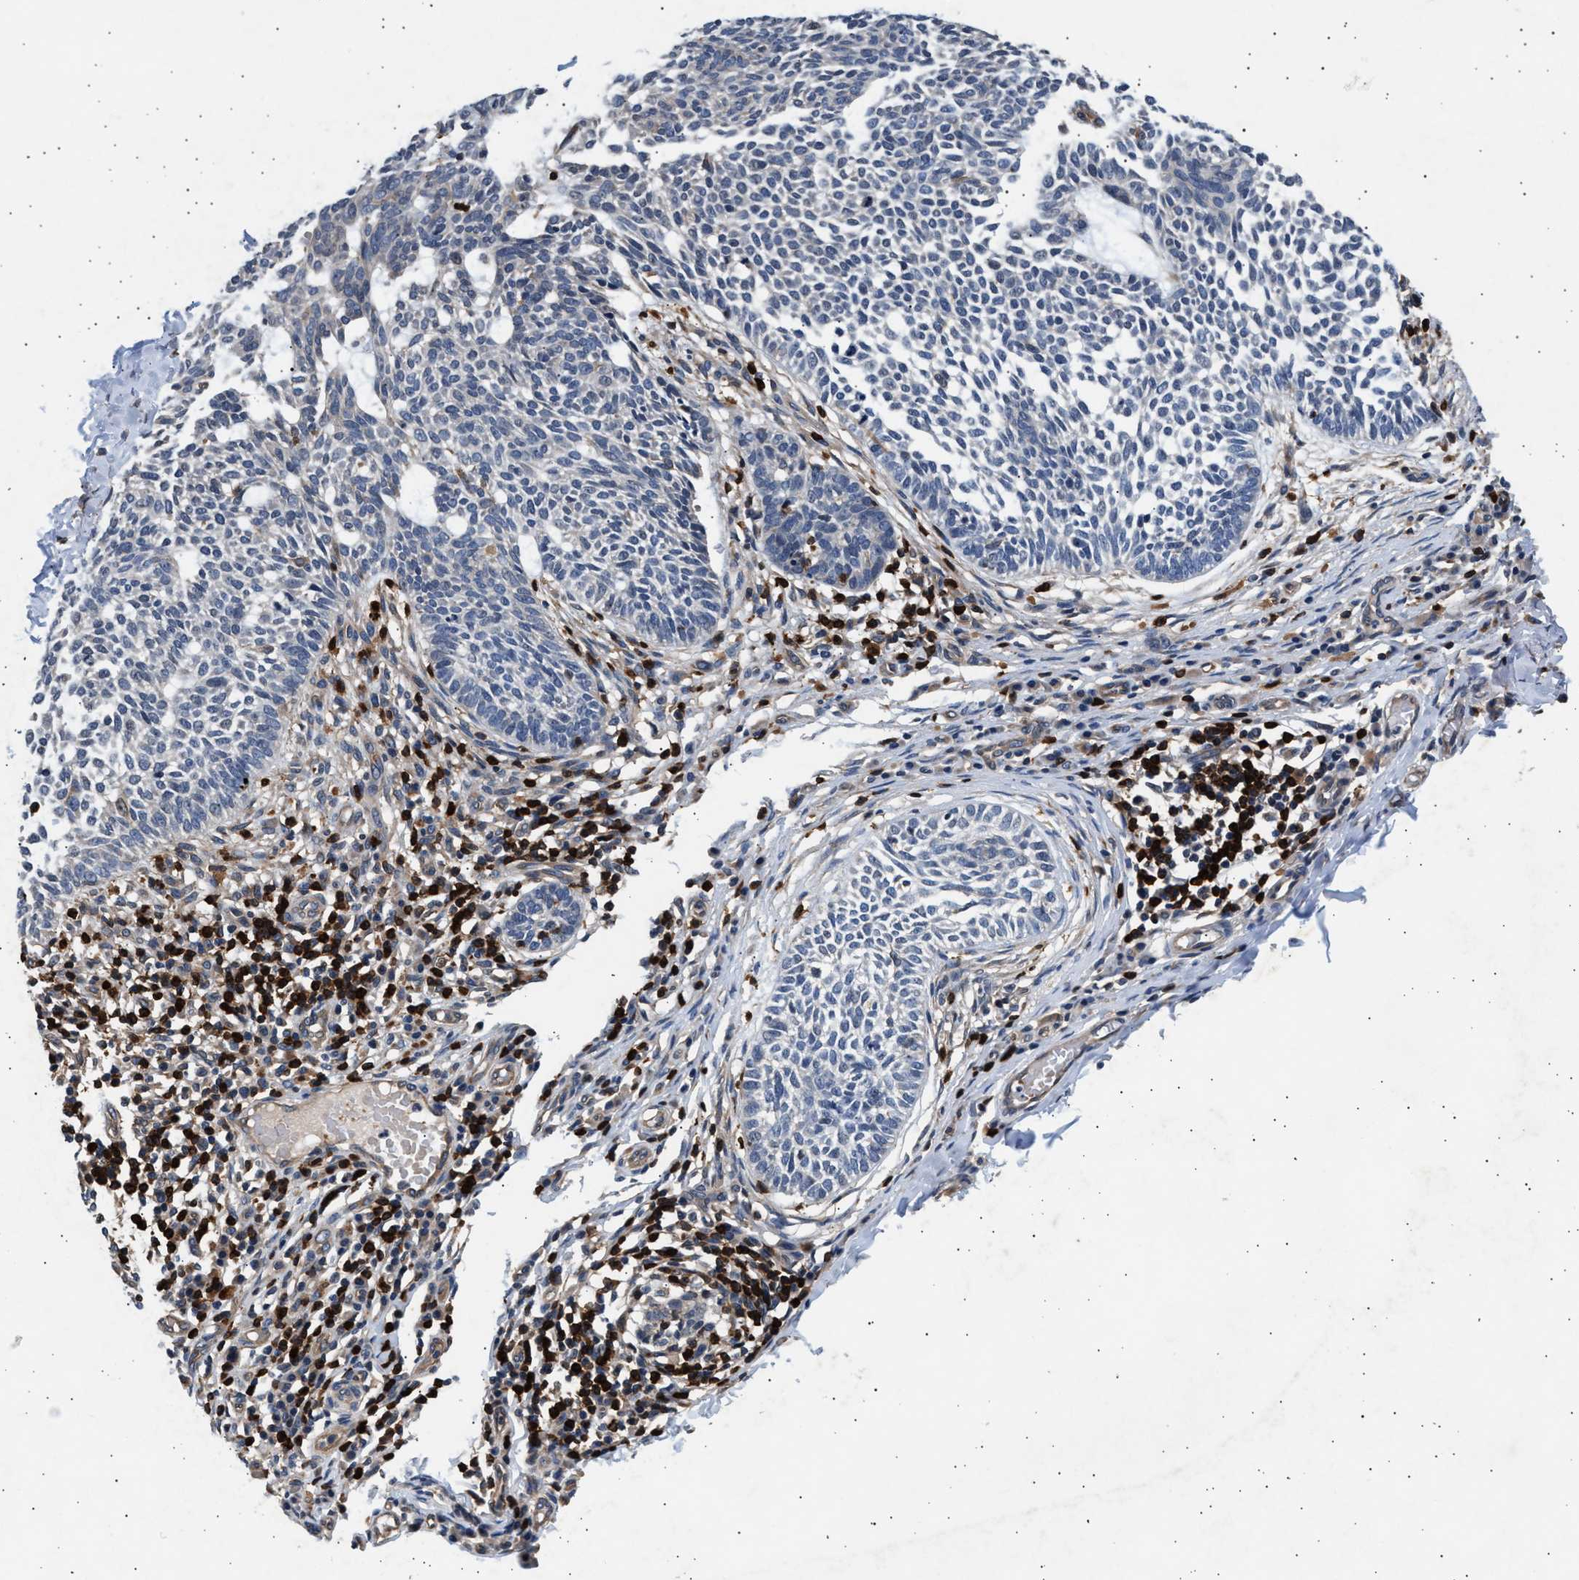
{"staining": {"intensity": "negative", "quantity": "none", "location": "none"}, "tissue": "skin cancer", "cell_type": "Tumor cells", "image_type": "cancer", "snomed": [{"axis": "morphology", "description": "Normal tissue, NOS"}, {"axis": "morphology", "description": "Basal cell carcinoma"}, {"axis": "topography", "description": "Skin"}], "caption": "The IHC micrograph has no significant expression in tumor cells of skin cancer (basal cell carcinoma) tissue.", "gene": "GRAP2", "patient": {"sex": "male", "age": 87}}